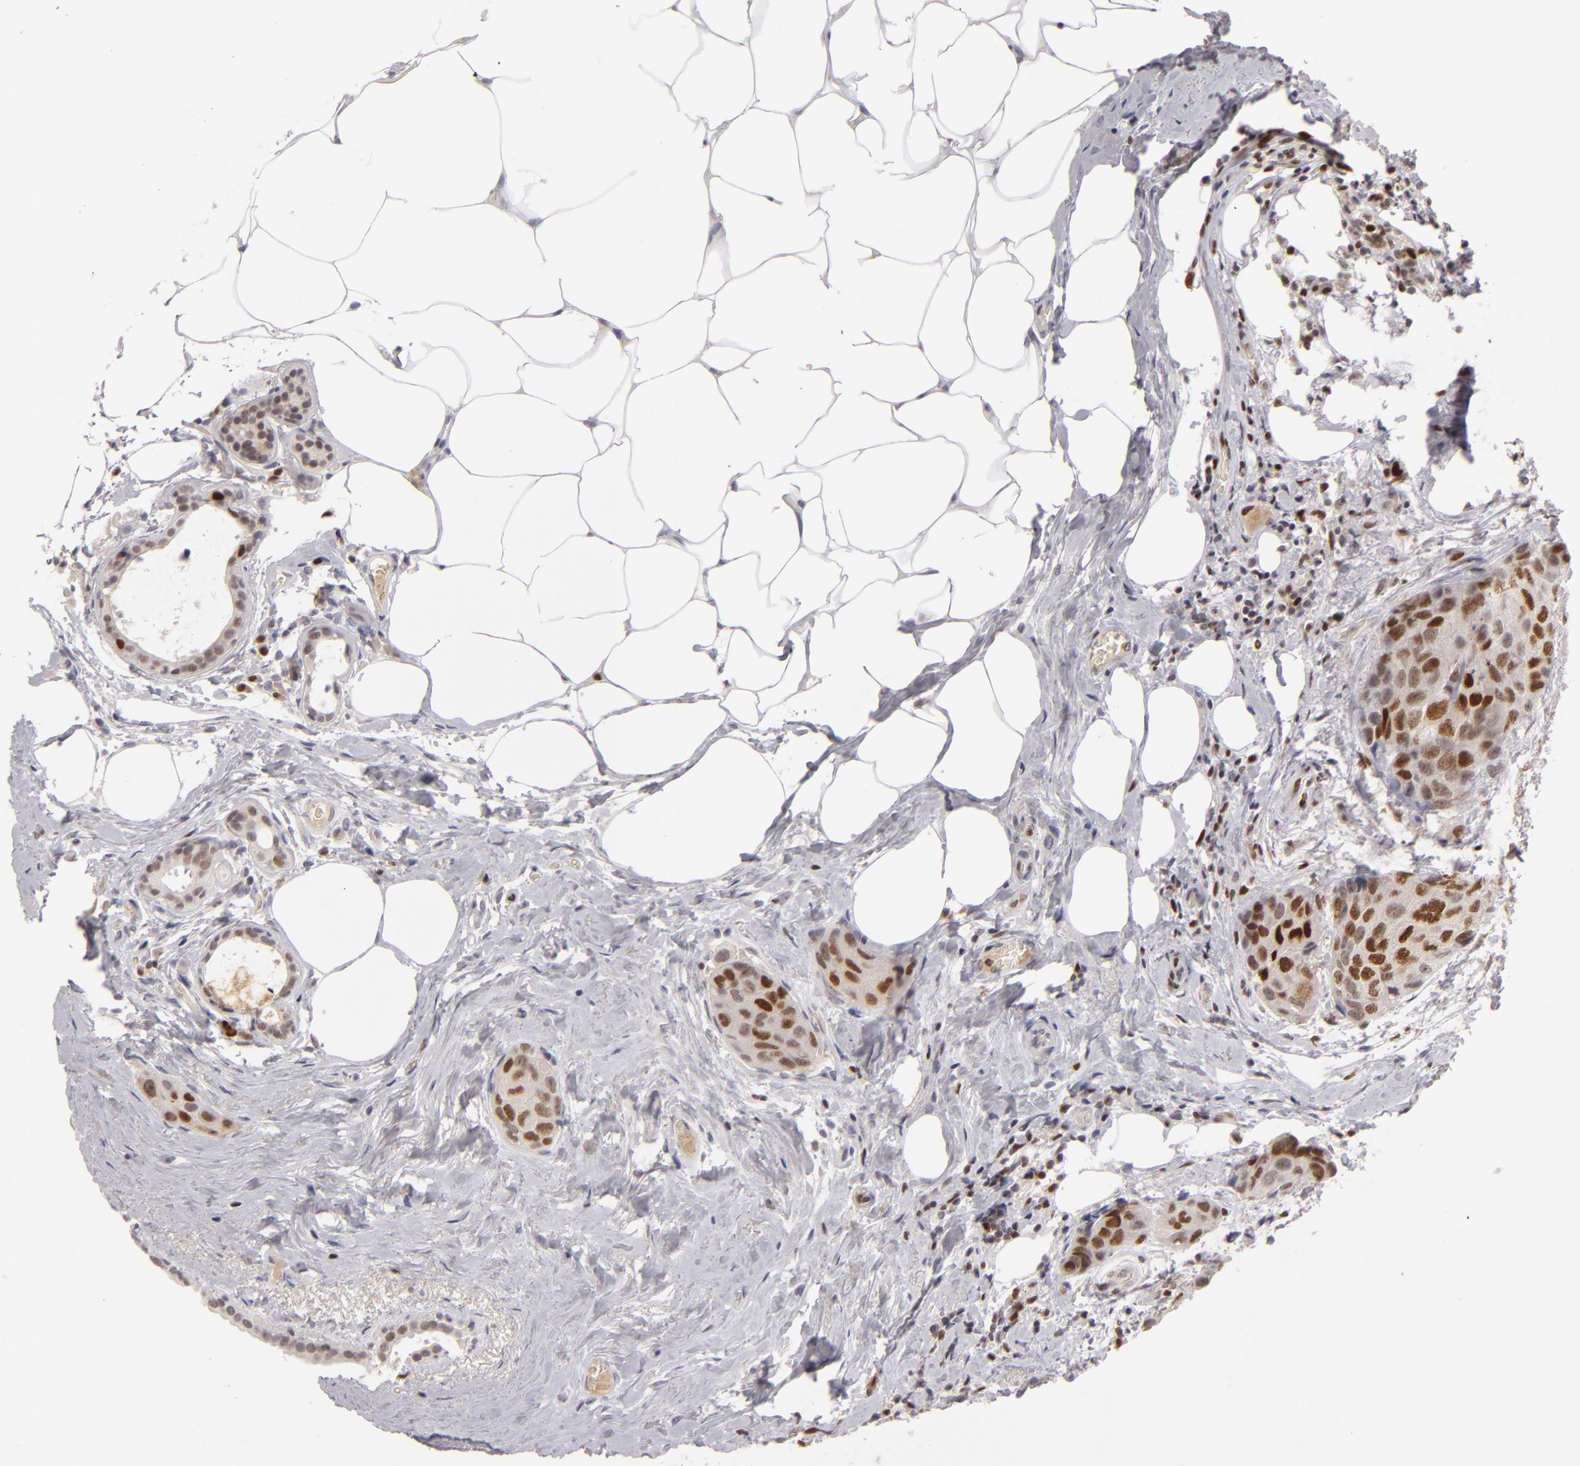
{"staining": {"intensity": "strong", "quantity": ">75%", "location": "nuclear"}, "tissue": "breast cancer", "cell_type": "Tumor cells", "image_type": "cancer", "snomed": [{"axis": "morphology", "description": "Duct carcinoma"}, {"axis": "topography", "description": "Breast"}], "caption": "A photomicrograph of human breast intraductal carcinoma stained for a protein displays strong nuclear brown staining in tumor cells.", "gene": "FEN1", "patient": {"sex": "female", "age": 68}}